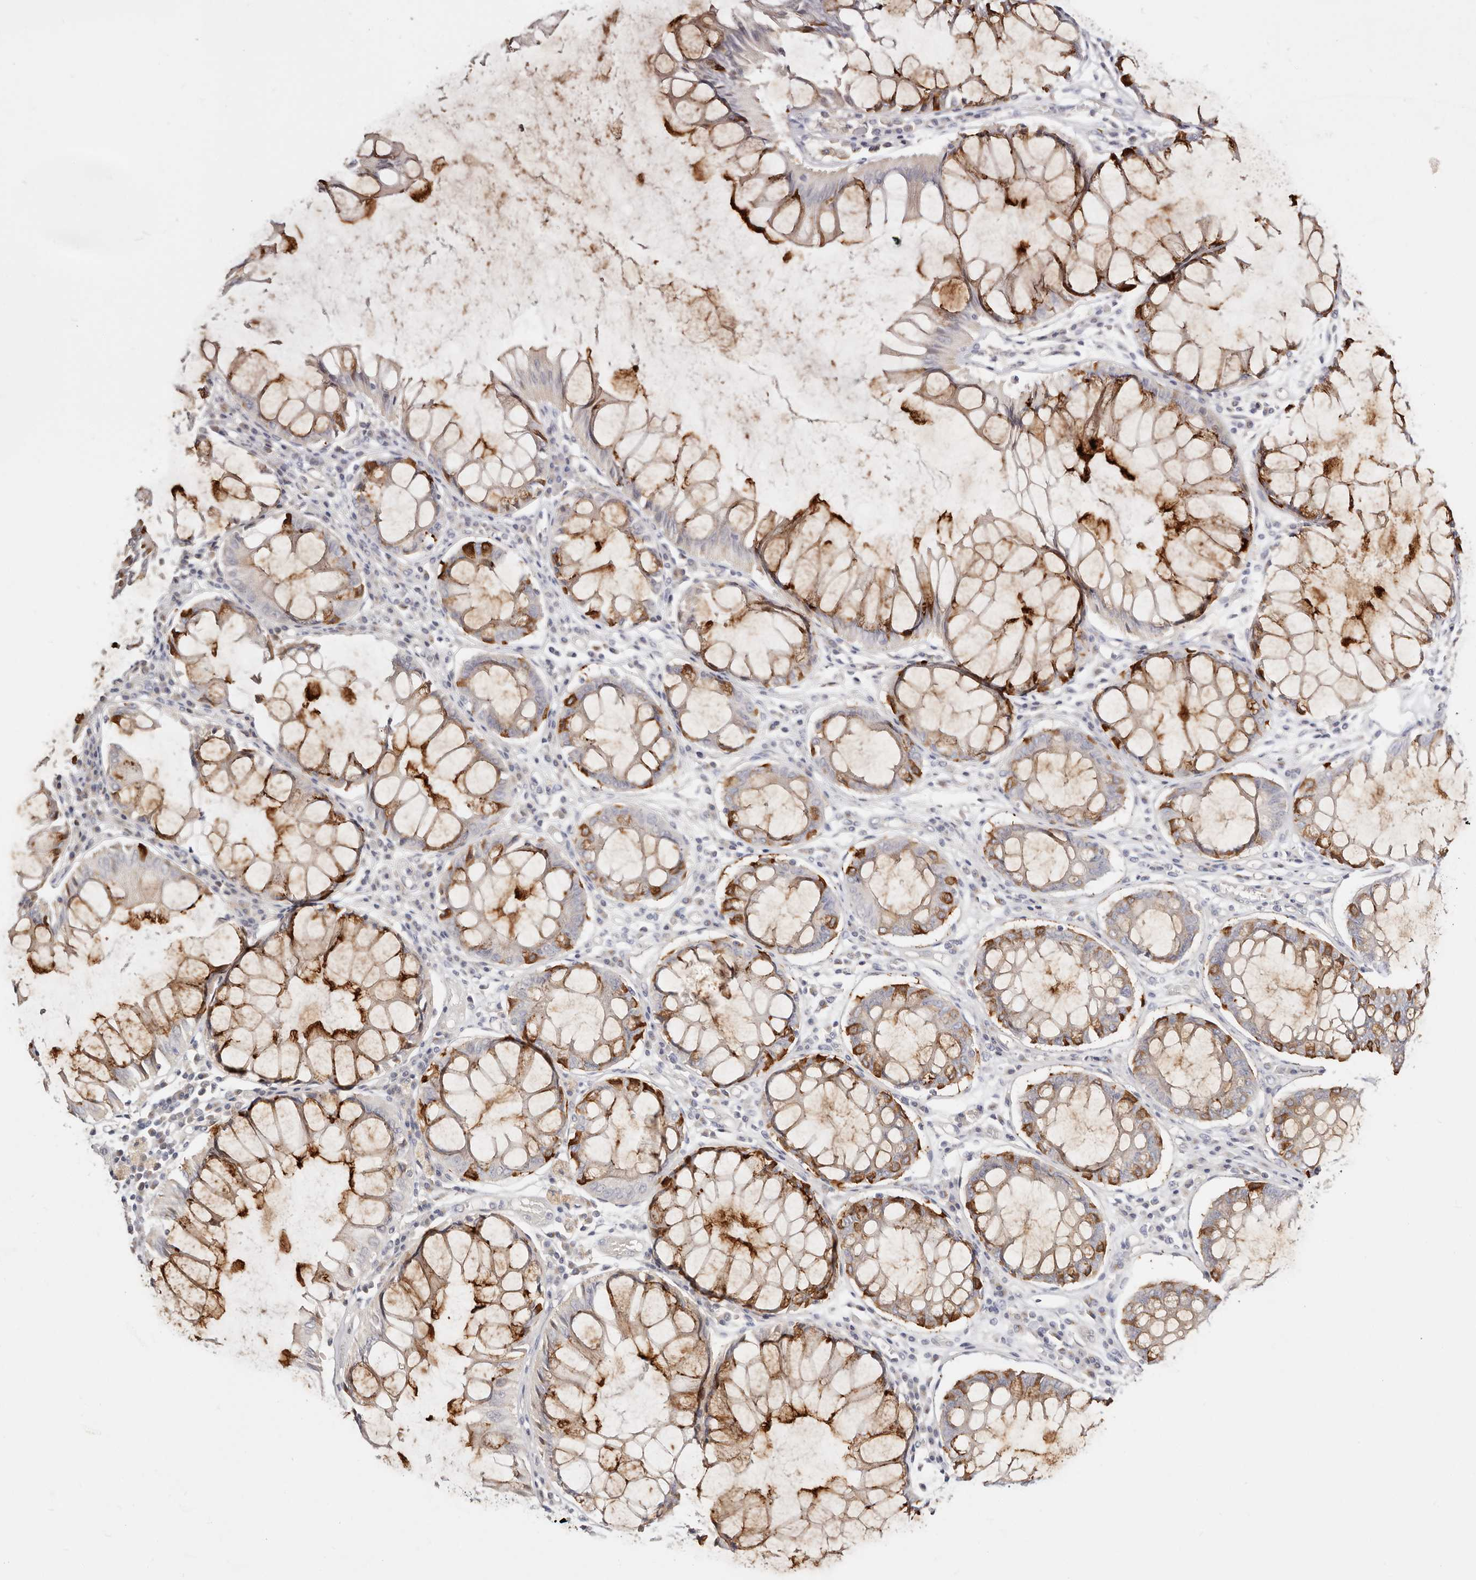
{"staining": {"intensity": "strong", "quantity": "25%-75%", "location": "cytoplasmic/membranous"}, "tissue": "colorectal cancer", "cell_type": "Tumor cells", "image_type": "cancer", "snomed": [{"axis": "morphology", "description": "Adenocarcinoma, NOS"}, {"axis": "topography", "description": "Rectum"}], "caption": "Tumor cells exhibit high levels of strong cytoplasmic/membranous staining in about 25%-75% of cells in human colorectal cancer (adenocarcinoma).", "gene": "DNASE1", "patient": {"sex": "male", "age": 84}}